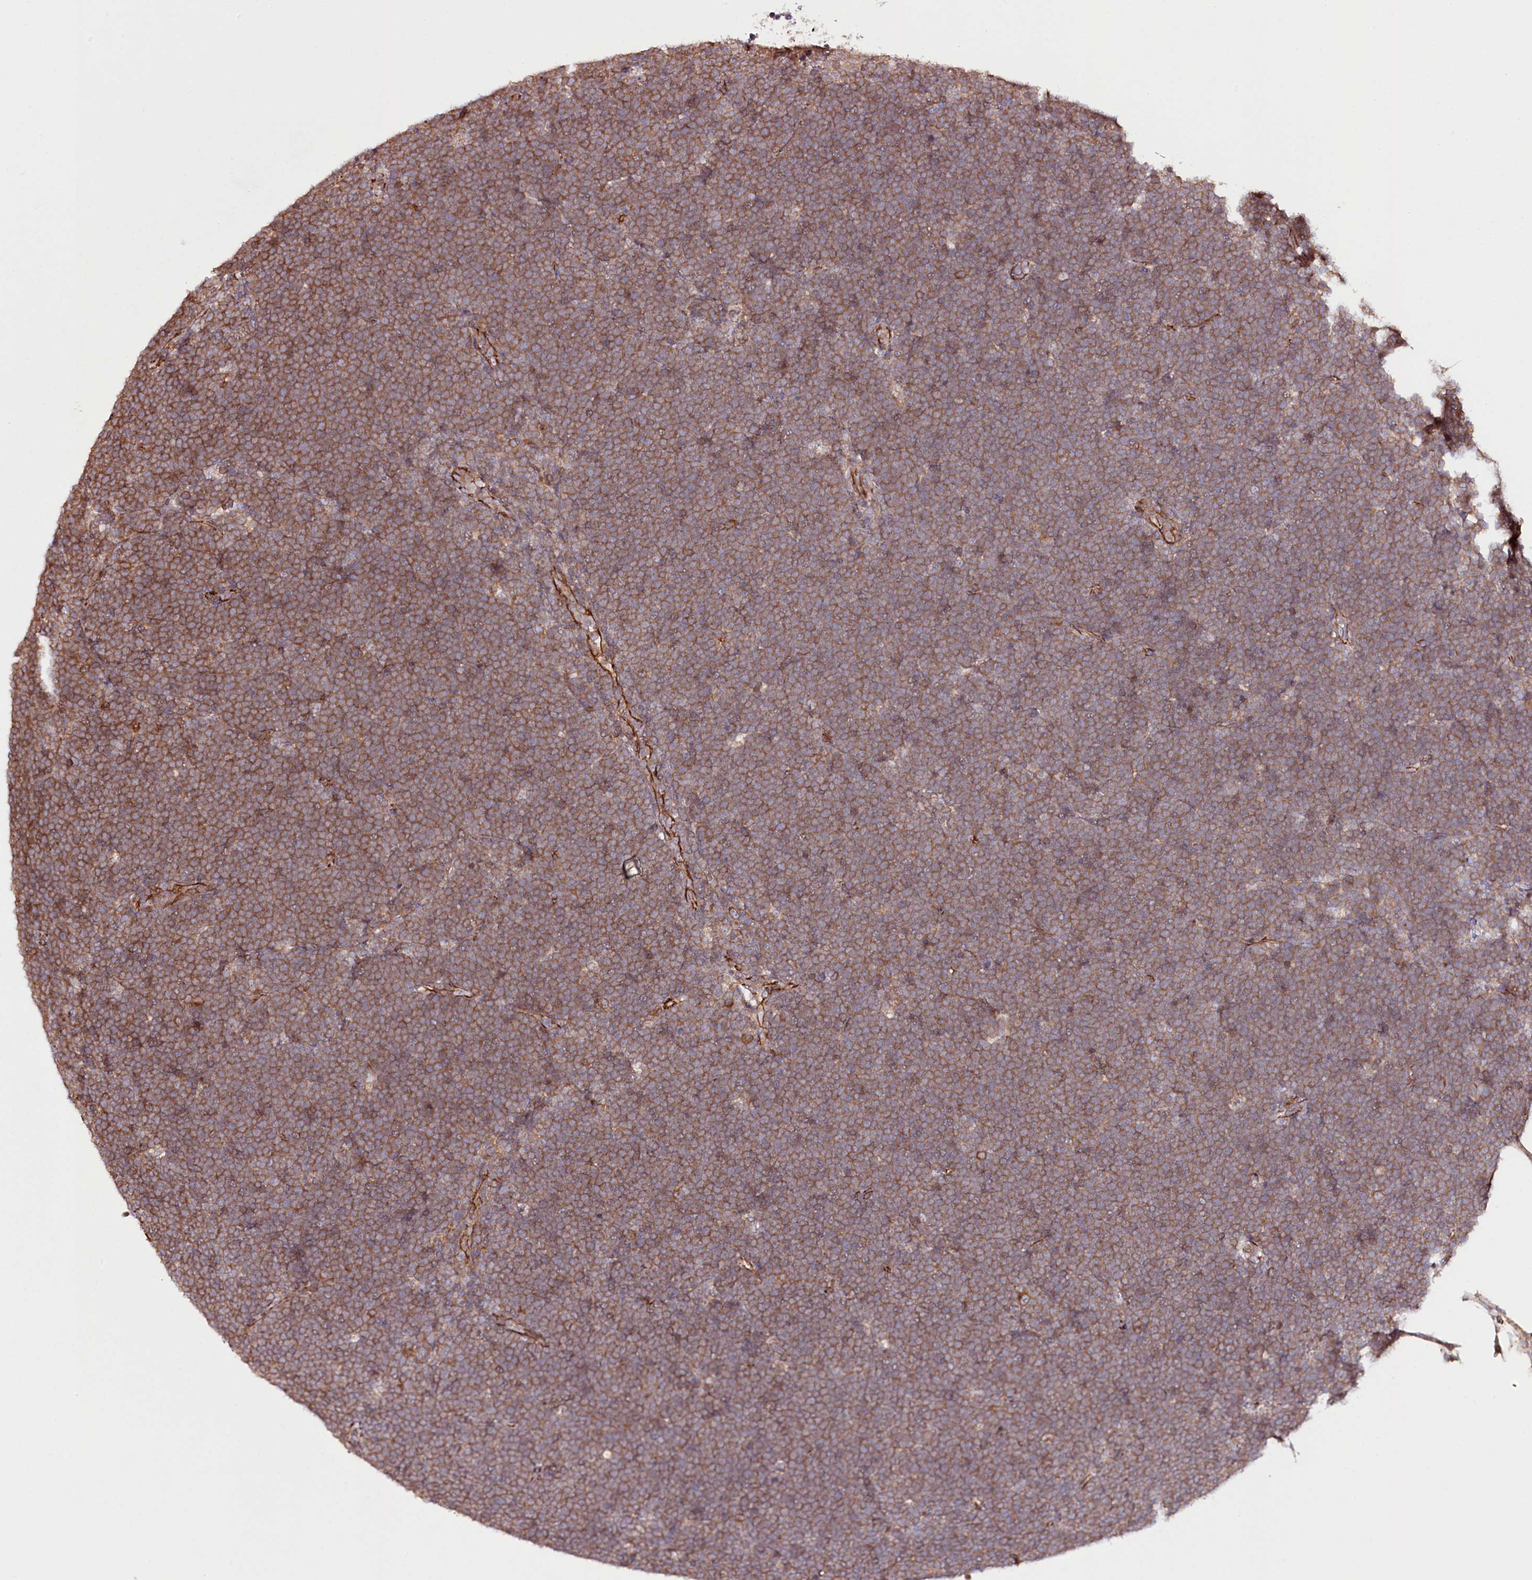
{"staining": {"intensity": "moderate", "quantity": ">75%", "location": "cytoplasmic/membranous"}, "tissue": "lymphoma", "cell_type": "Tumor cells", "image_type": "cancer", "snomed": [{"axis": "morphology", "description": "Malignant lymphoma, non-Hodgkin's type, High grade"}, {"axis": "topography", "description": "Lymph node"}], "caption": "Lymphoma stained with DAB IHC exhibits medium levels of moderate cytoplasmic/membranous expression in about >75% of tumor cells.", "gene": "DHX29", "patient": {"sex": "male", "age": 13}}